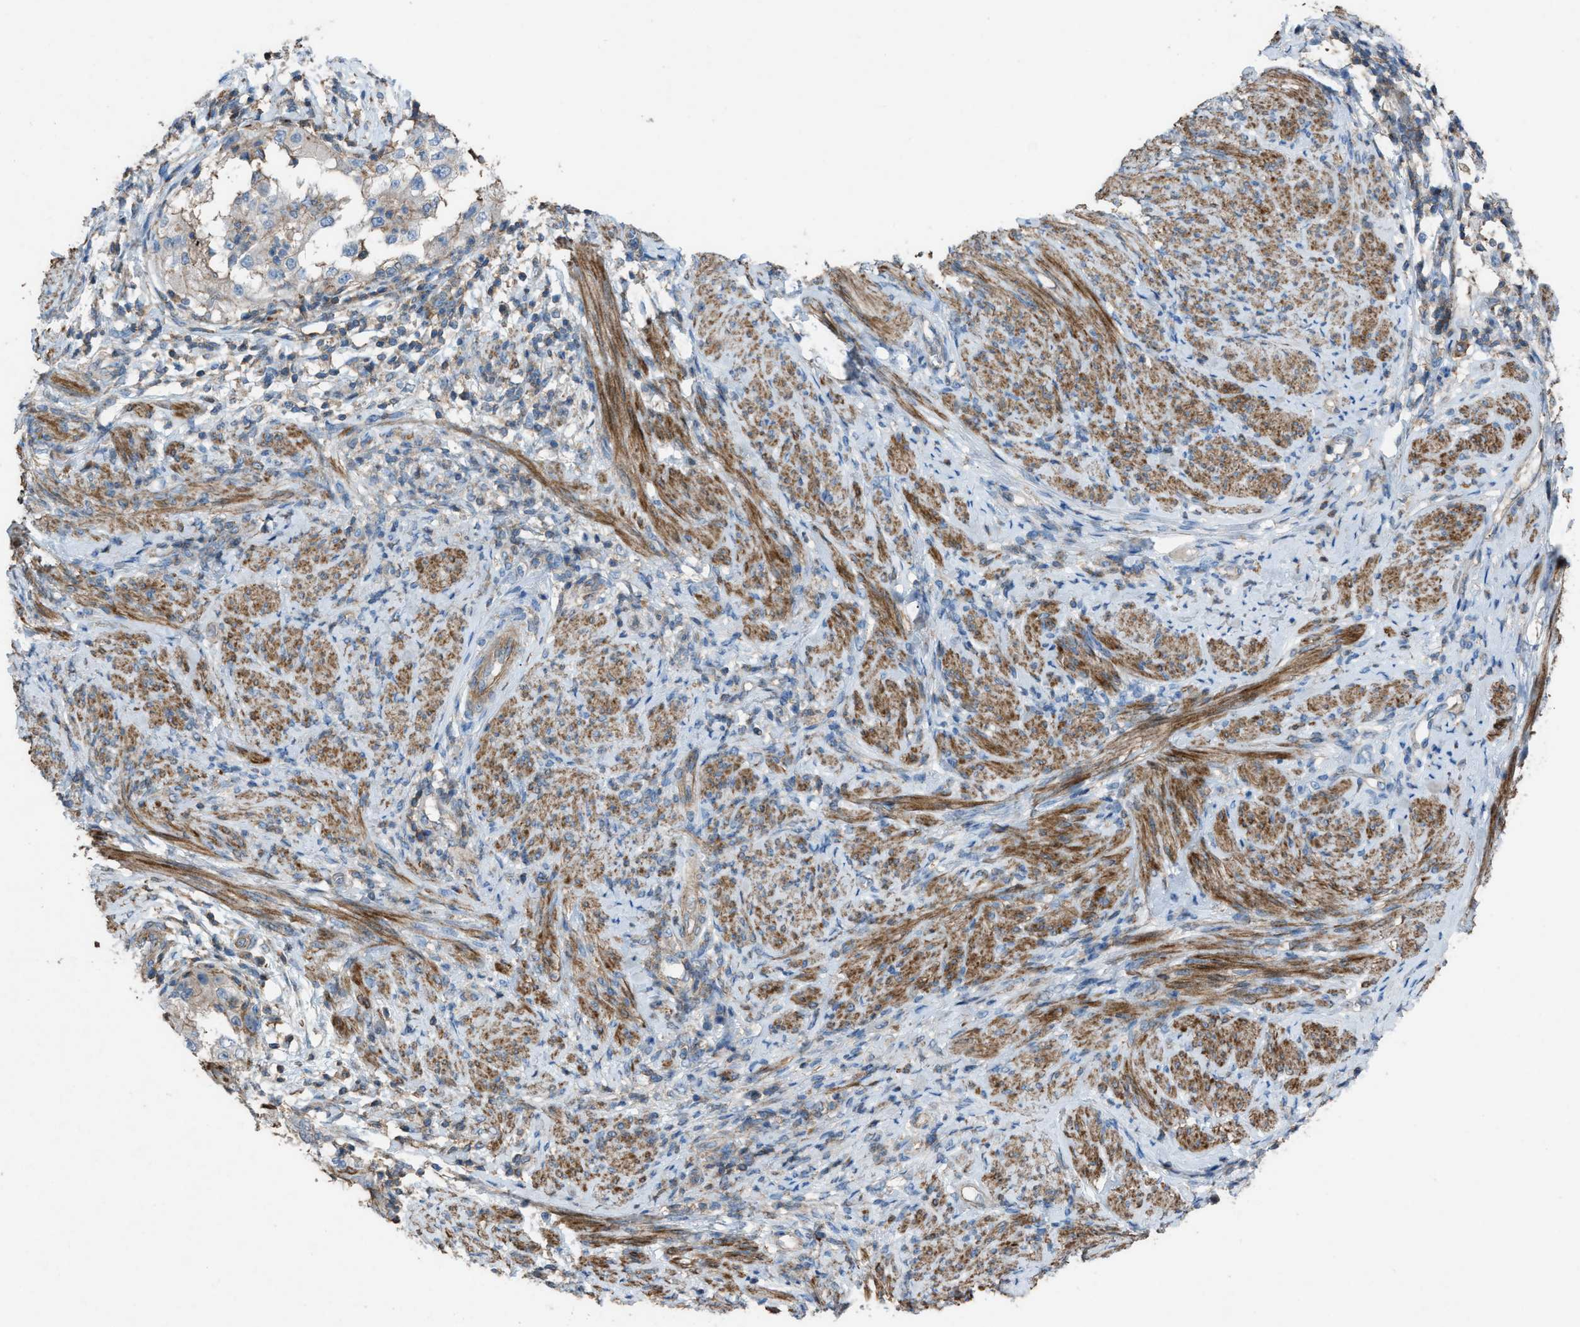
{"staining": {"intensity": "weak", "quantity": "25%-75%", "location": "cytoplasmic/membranous"}, "tissue": "endometrial cancer", "cell_type": "Tumor cells", "image_type": "cancer", "snomed": [{"axis": "morphology", "description": "Adenocarcinoma, NOS"}, {"axis": "topography", "description": "Endometrium"}], "caption": "Immunohistochemistry photomicrograph of human endometrial cancer stained for a protein (brown), which exhibits low levels of weak cytoplasmic/membranous positivity in approximately 25%-75% of tumor cells.", "gene": "NCK2", "patient": {"sex": "female", "age": 85}}